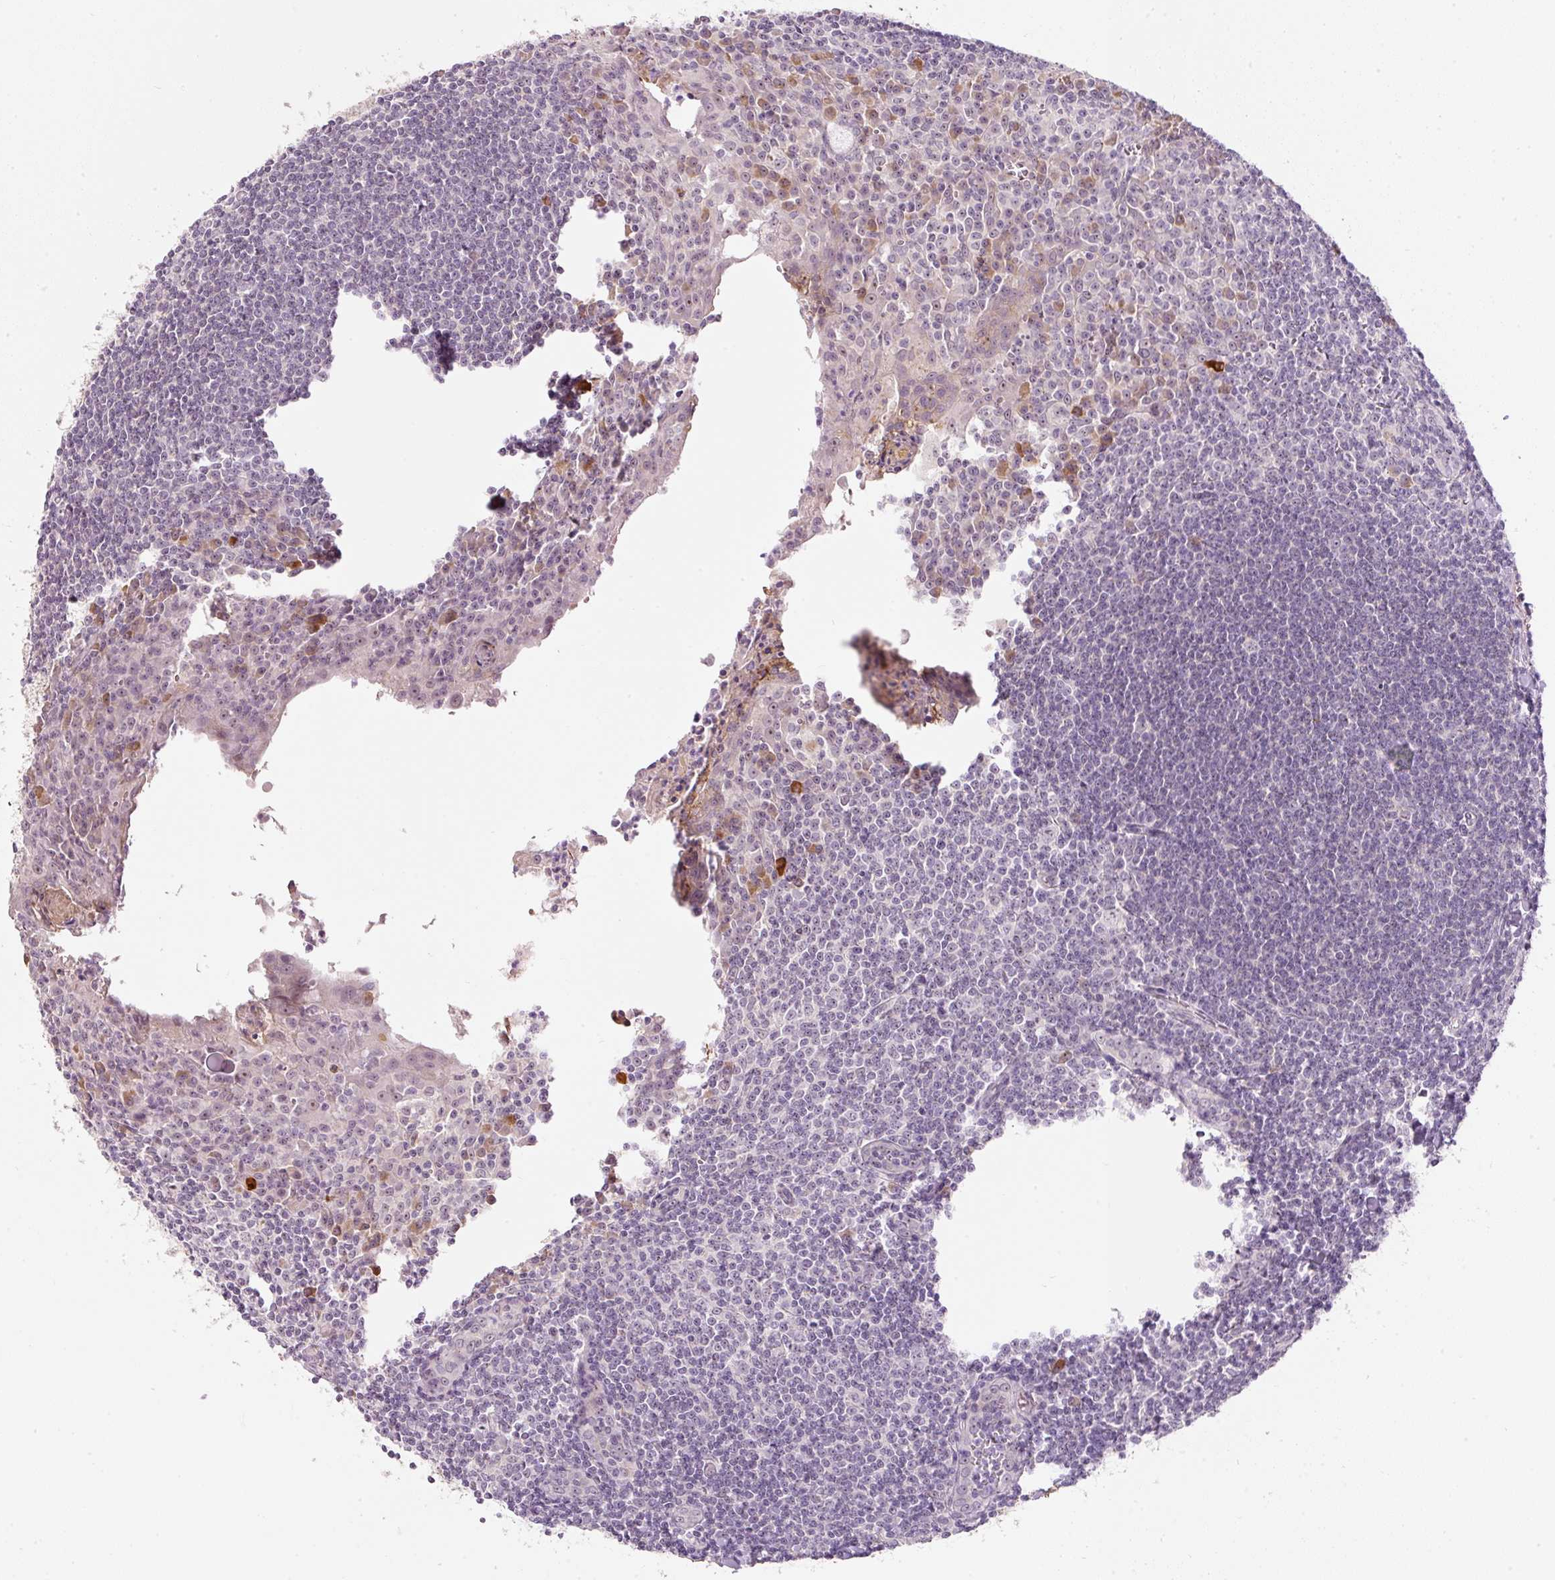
{"staining": {"intensity": "moderate", "quantity": "<25%", "location": "cytoplasmic/membranous"}, "tissue": "tonsil", "cell_type": "Germinal center cells", "image_type": "normal", "snomed": [{"axis": "morphology", "description": "Normal tissue, NOS"}, {"axis": "topography", "description": "Tonsil"}], "caption": "Germinal center cells exhibit low levels of moderate cytoplasmic/membranous expression in approximately <25% of cells in benign tonsil.", "gene": "TMEM37", "patient": {"sex": "male", "age": 27}}